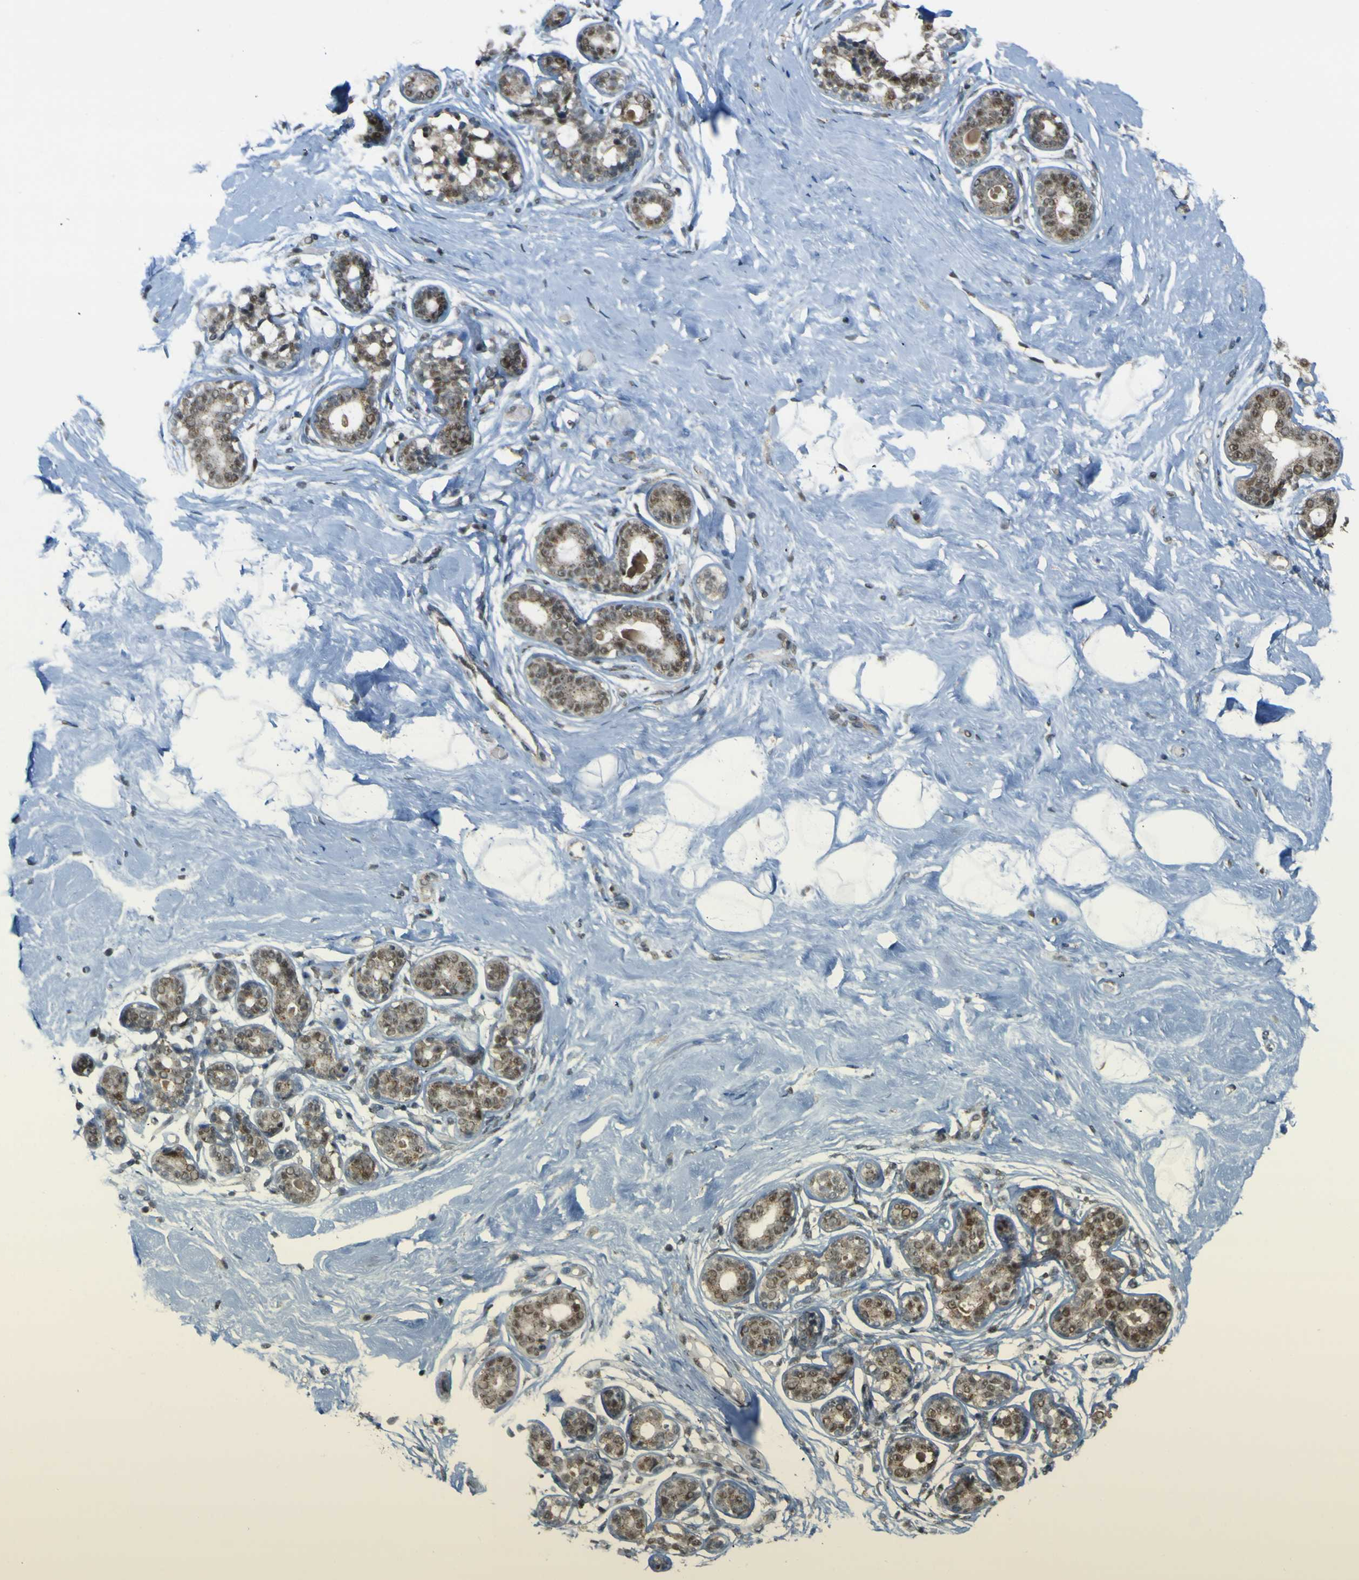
{"staining": {"intensity": "negative", "quantity": "none", "location": "none"}, "tissue": "breast", "cell_type": "Adipocytes", "image_type": "normal", "snomed": [{"axis": "morphology", "description": "Normal tissue, NOS"}, {"axis": "topography", "description": "Breast"}], "caption": "This is an immunohistochemistry histopathology image of normal human breast. There is no positivity in adipocytes.", "gene": "ACBD5", "patient": {"sex": "female", "age": 23}}